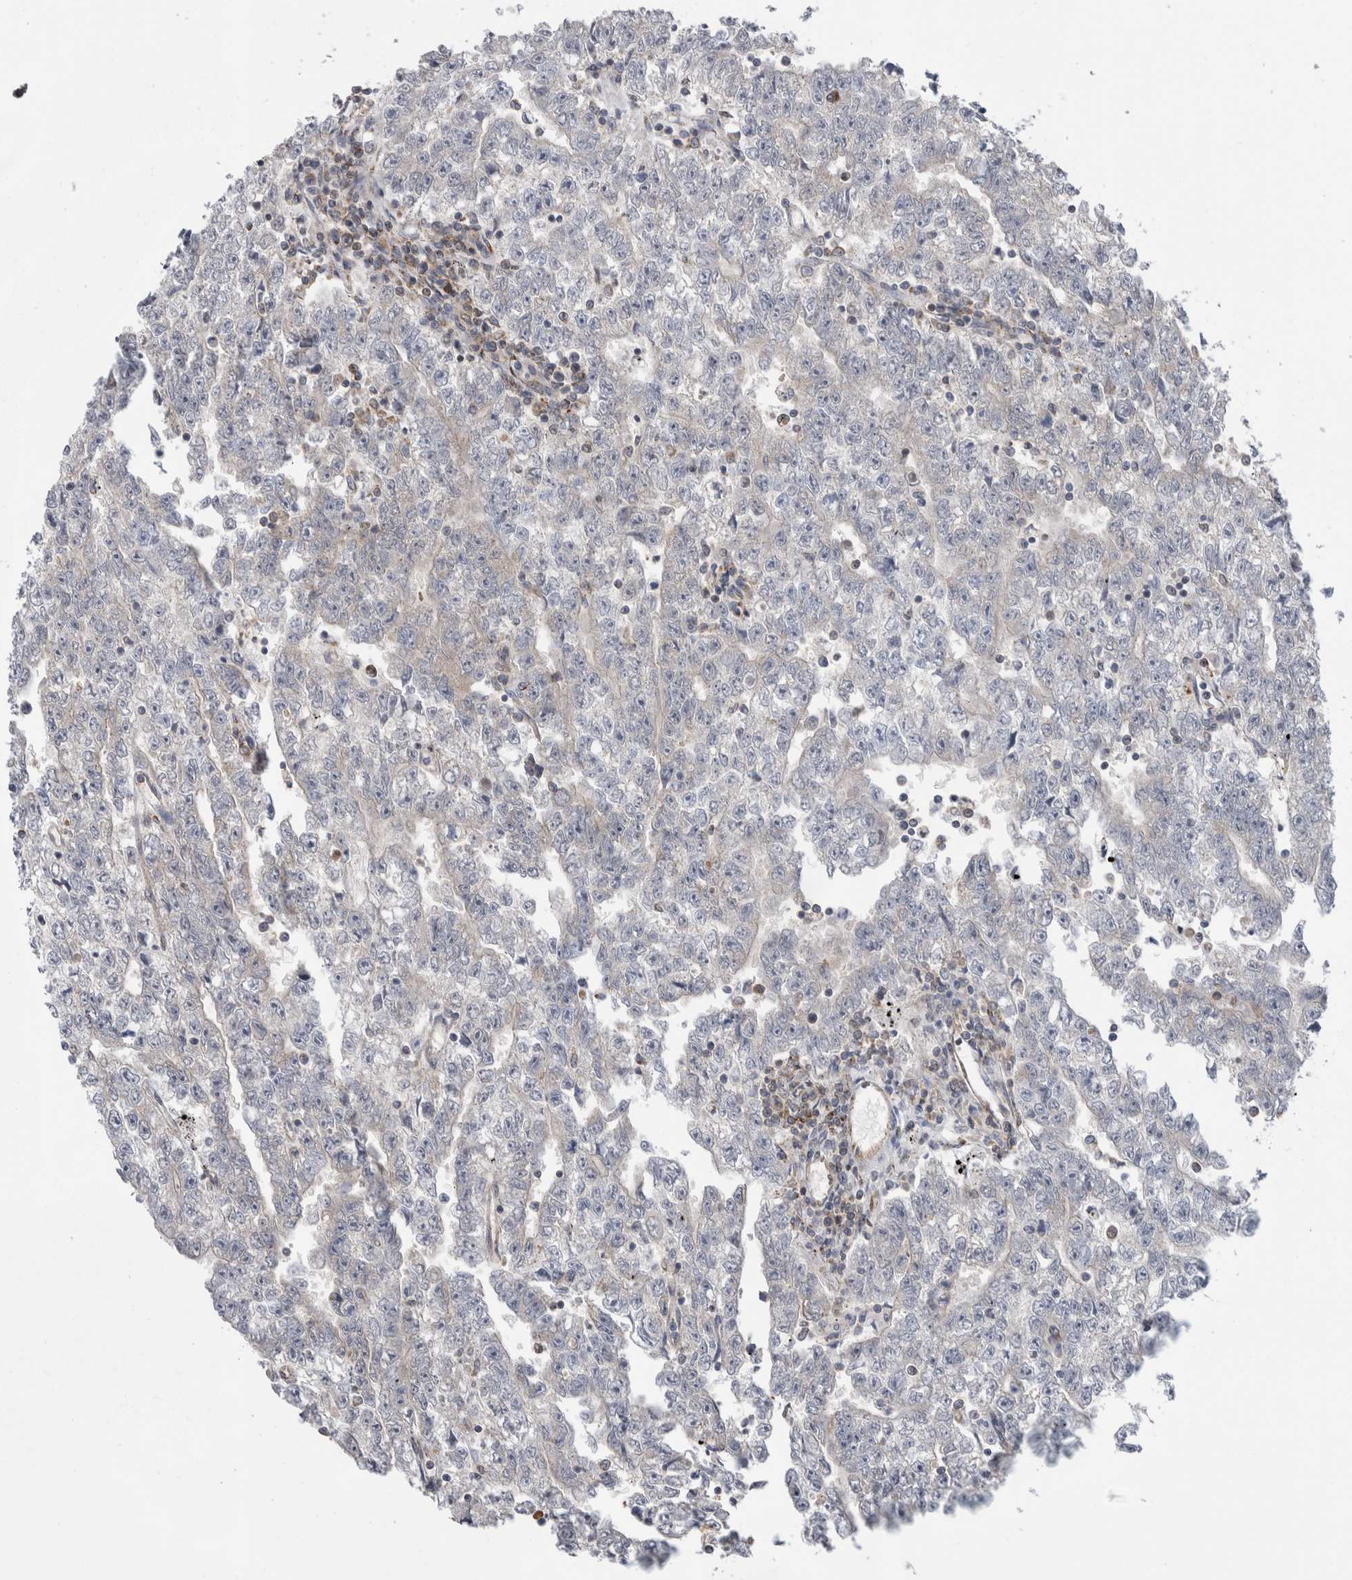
{"staining": {"intensity": "negative", "quantity": "none", "location": "none"}, "tissue": "testis cancer", "cell_type": "Tumor cells", "image_type": "cancer", "snomed": [{"axis": "morphology", "description": "Carcinoma, Embryonal, NOS"}, {"axis": "topography", "description": "Testis"}], "caption": "Micrograph shows no protein expression in tumor cells of testis embryonal carcinoma tissue.", "gene": "ETFA", "patient": {"sex": "male", "age": 25}}